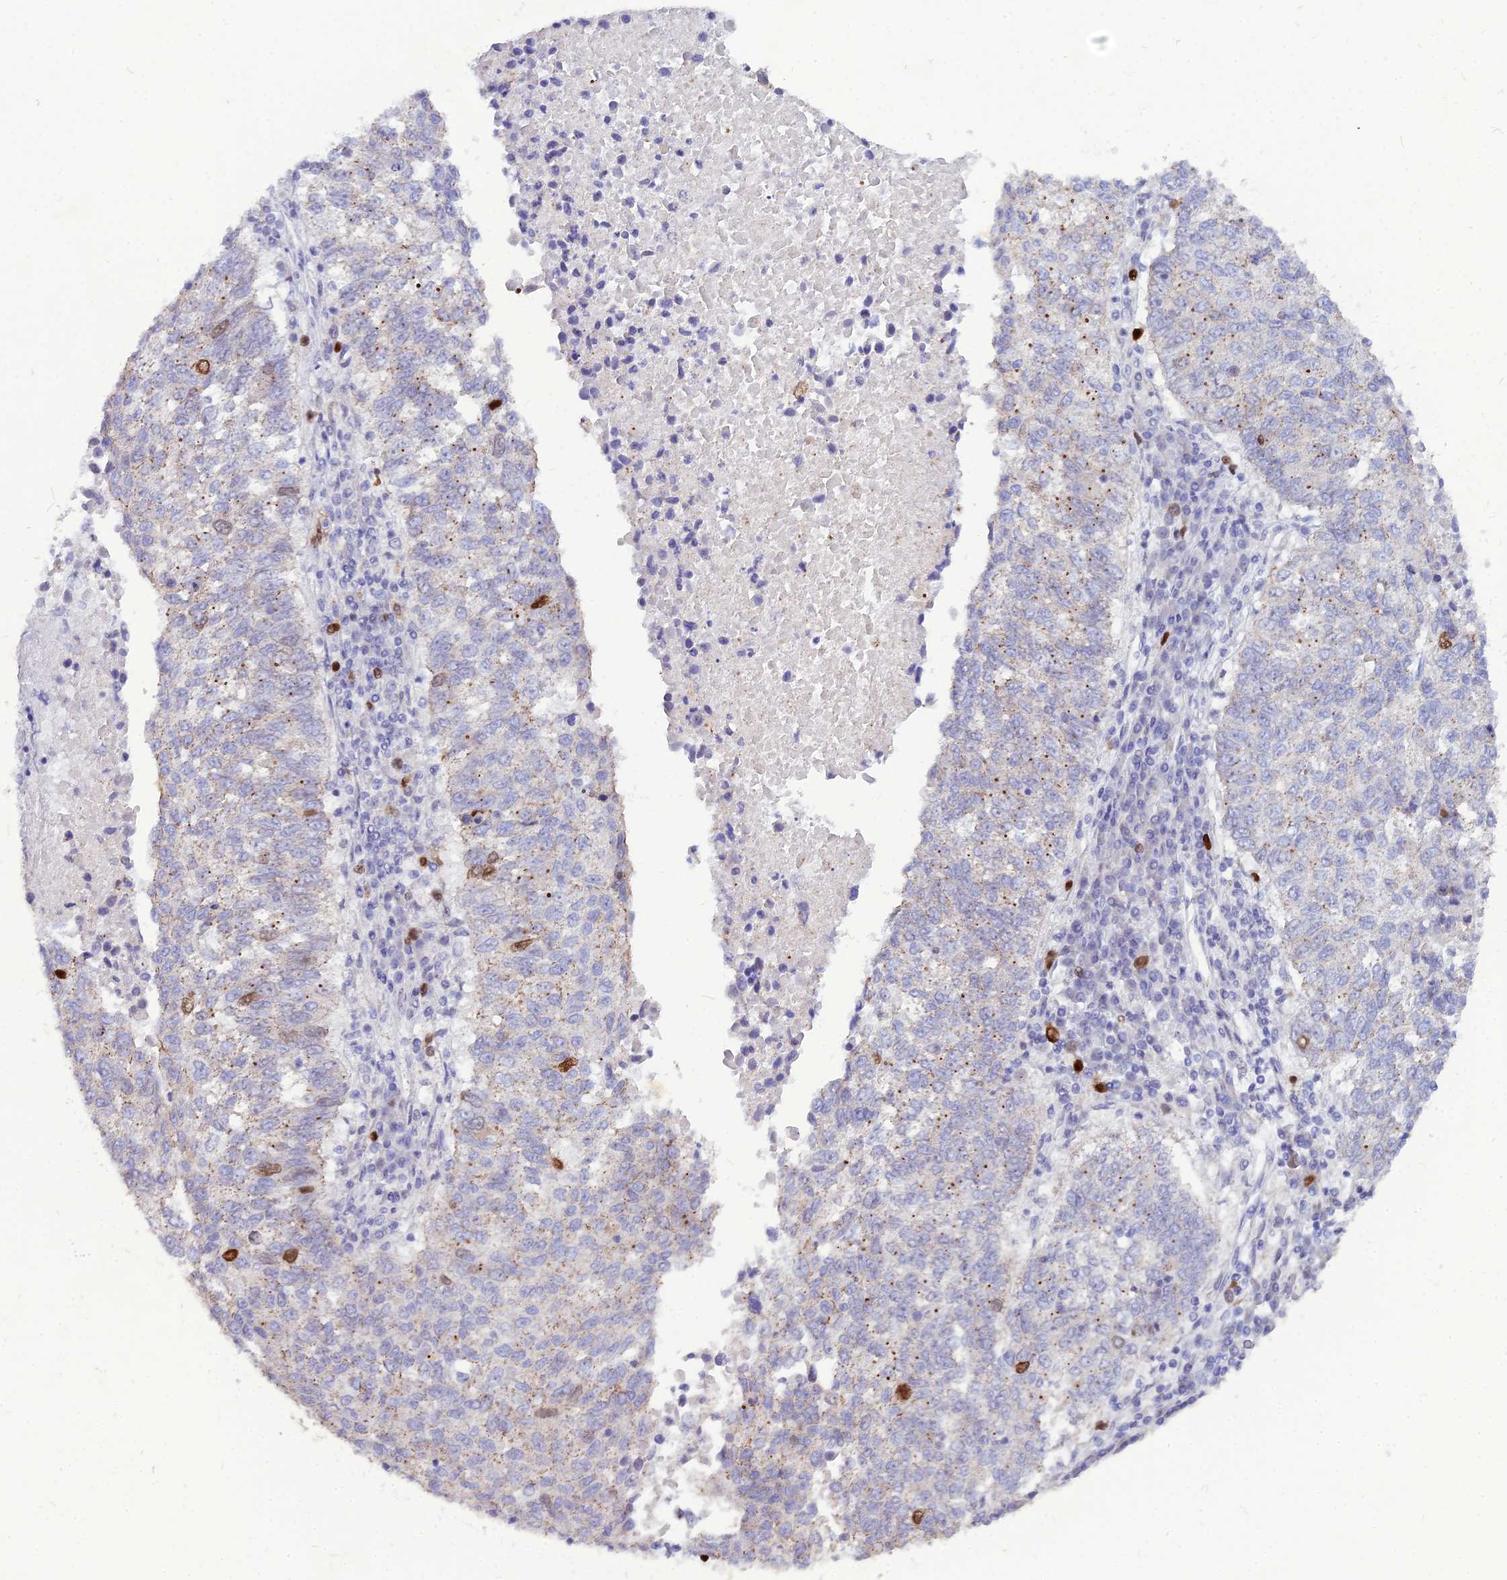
{"staining": {"intensity": "moderate", "quantity": "<25%", "location": "cytoplasmic/membranous,nuclear"}, "tissue": "lung cancer", "cell_type": "Tumor cells", "image_type": "cancer", "snomed": [{"axis": "morphology", "description": "Squamous cell carcinoma, NOS"}, {"axis": "topography", "description": "Lung"}], "caption": "Immunohistochemical staining of squamous cell carcinoma (lung) shows moderate cytoplasmic/membranous and nuclear protein expression in approximately <25% of tumor cells. (DAB (3,3'-diaminobenzidine) IHC, brown staining for protein, blue staining for nuclei).", "gene": "NUSAP1", "patient": {"sex": "male", "age": 73}}